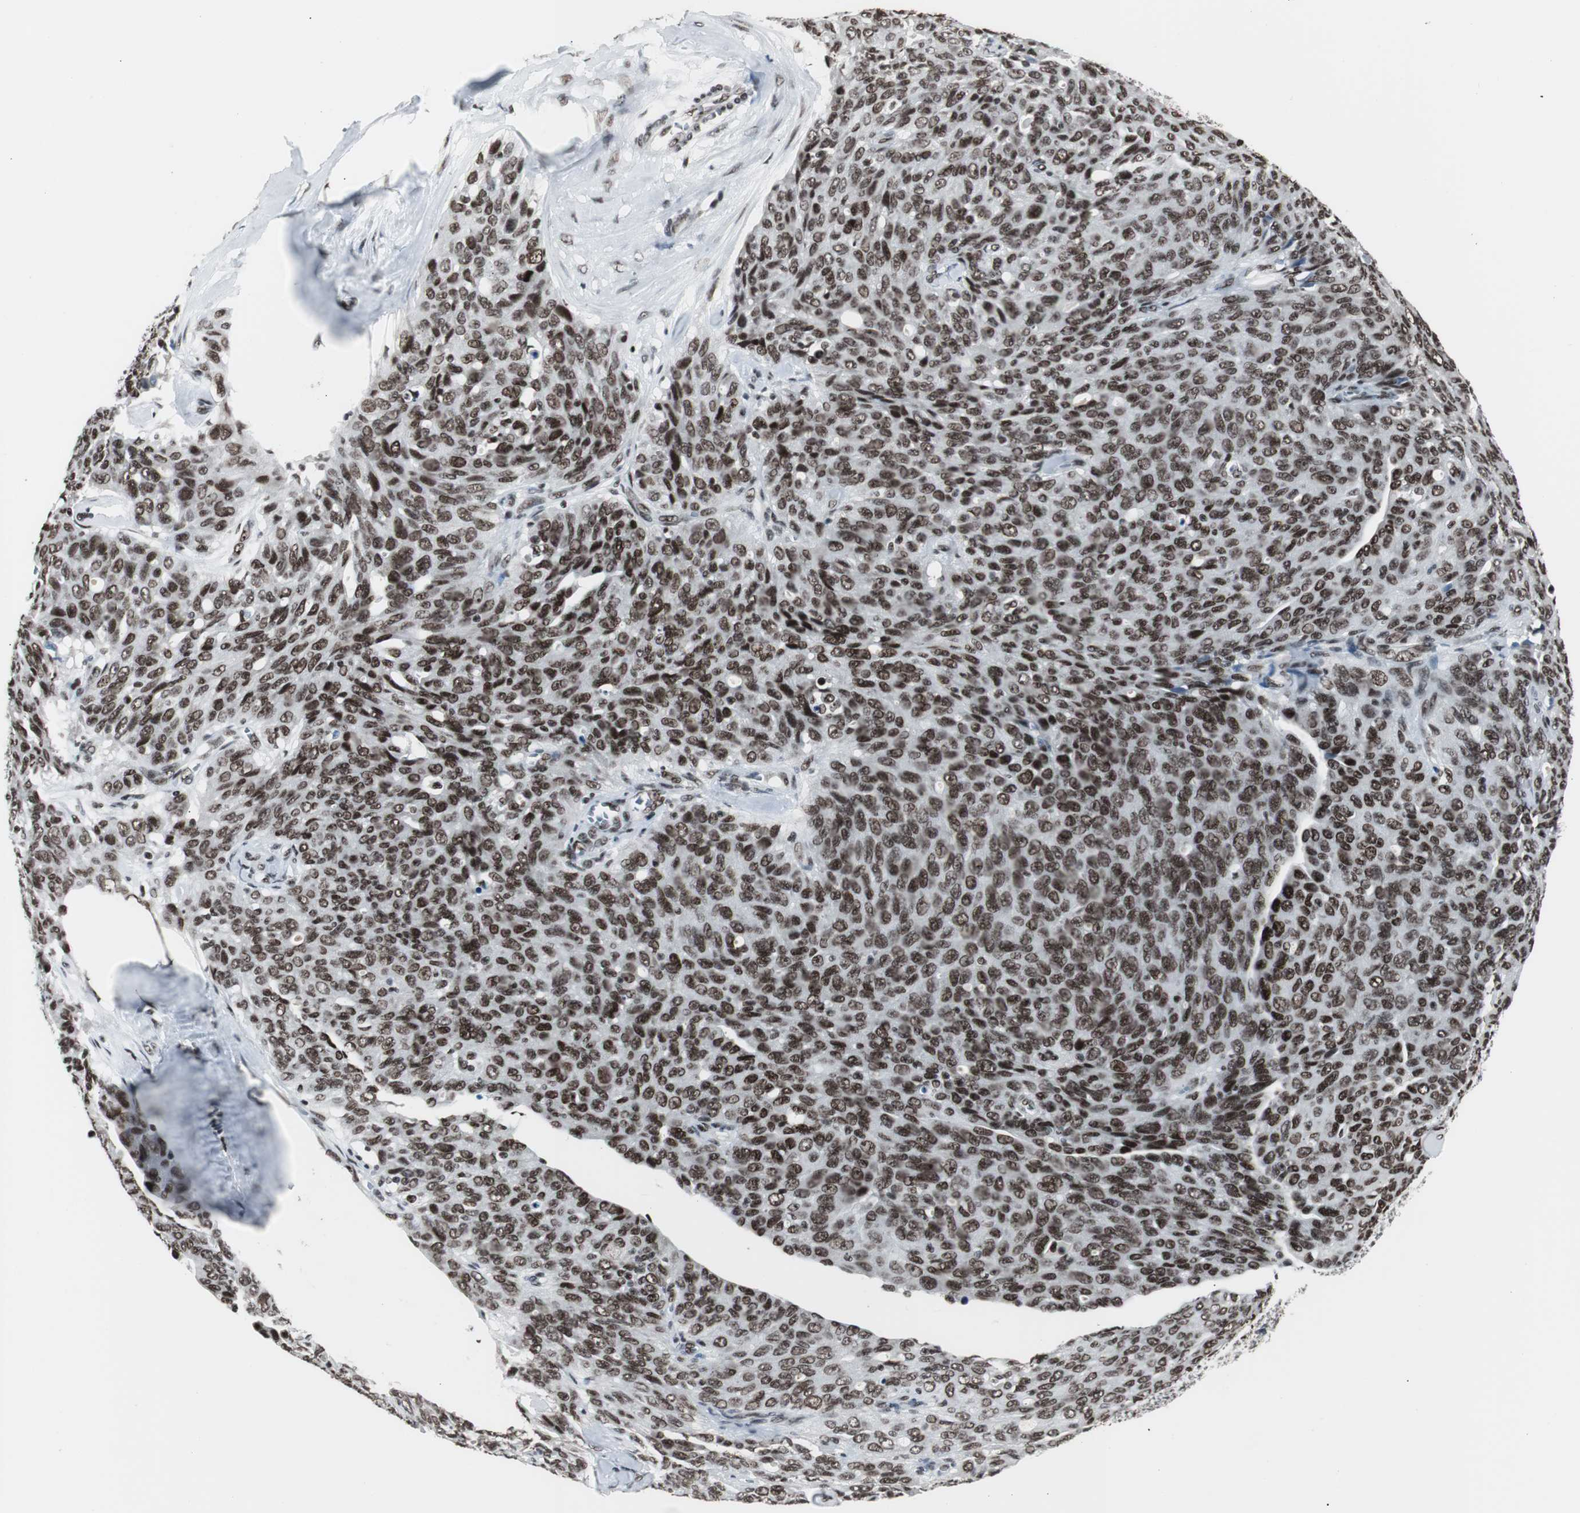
{"staining": {"intensity": "moderate", "quantity": ">75%", "location": "nuclear"}, "tissue": "ovarian cancer", "cell_type": "Tumor cells", "image_type": "cancer", "snomed": [{"axis": "morphology", "description": "Carcinoma, endometroid"}, {"axis": "topography", "description": "Ovary"}], "caption": "Human ovarian endometroid carcinoma stained for a protein (brown) shows moderate nuclear positive positivity in about >75% of tumor cells.", "gene": "XRCC1", "patient": {"sex": "female", "age": 60}}